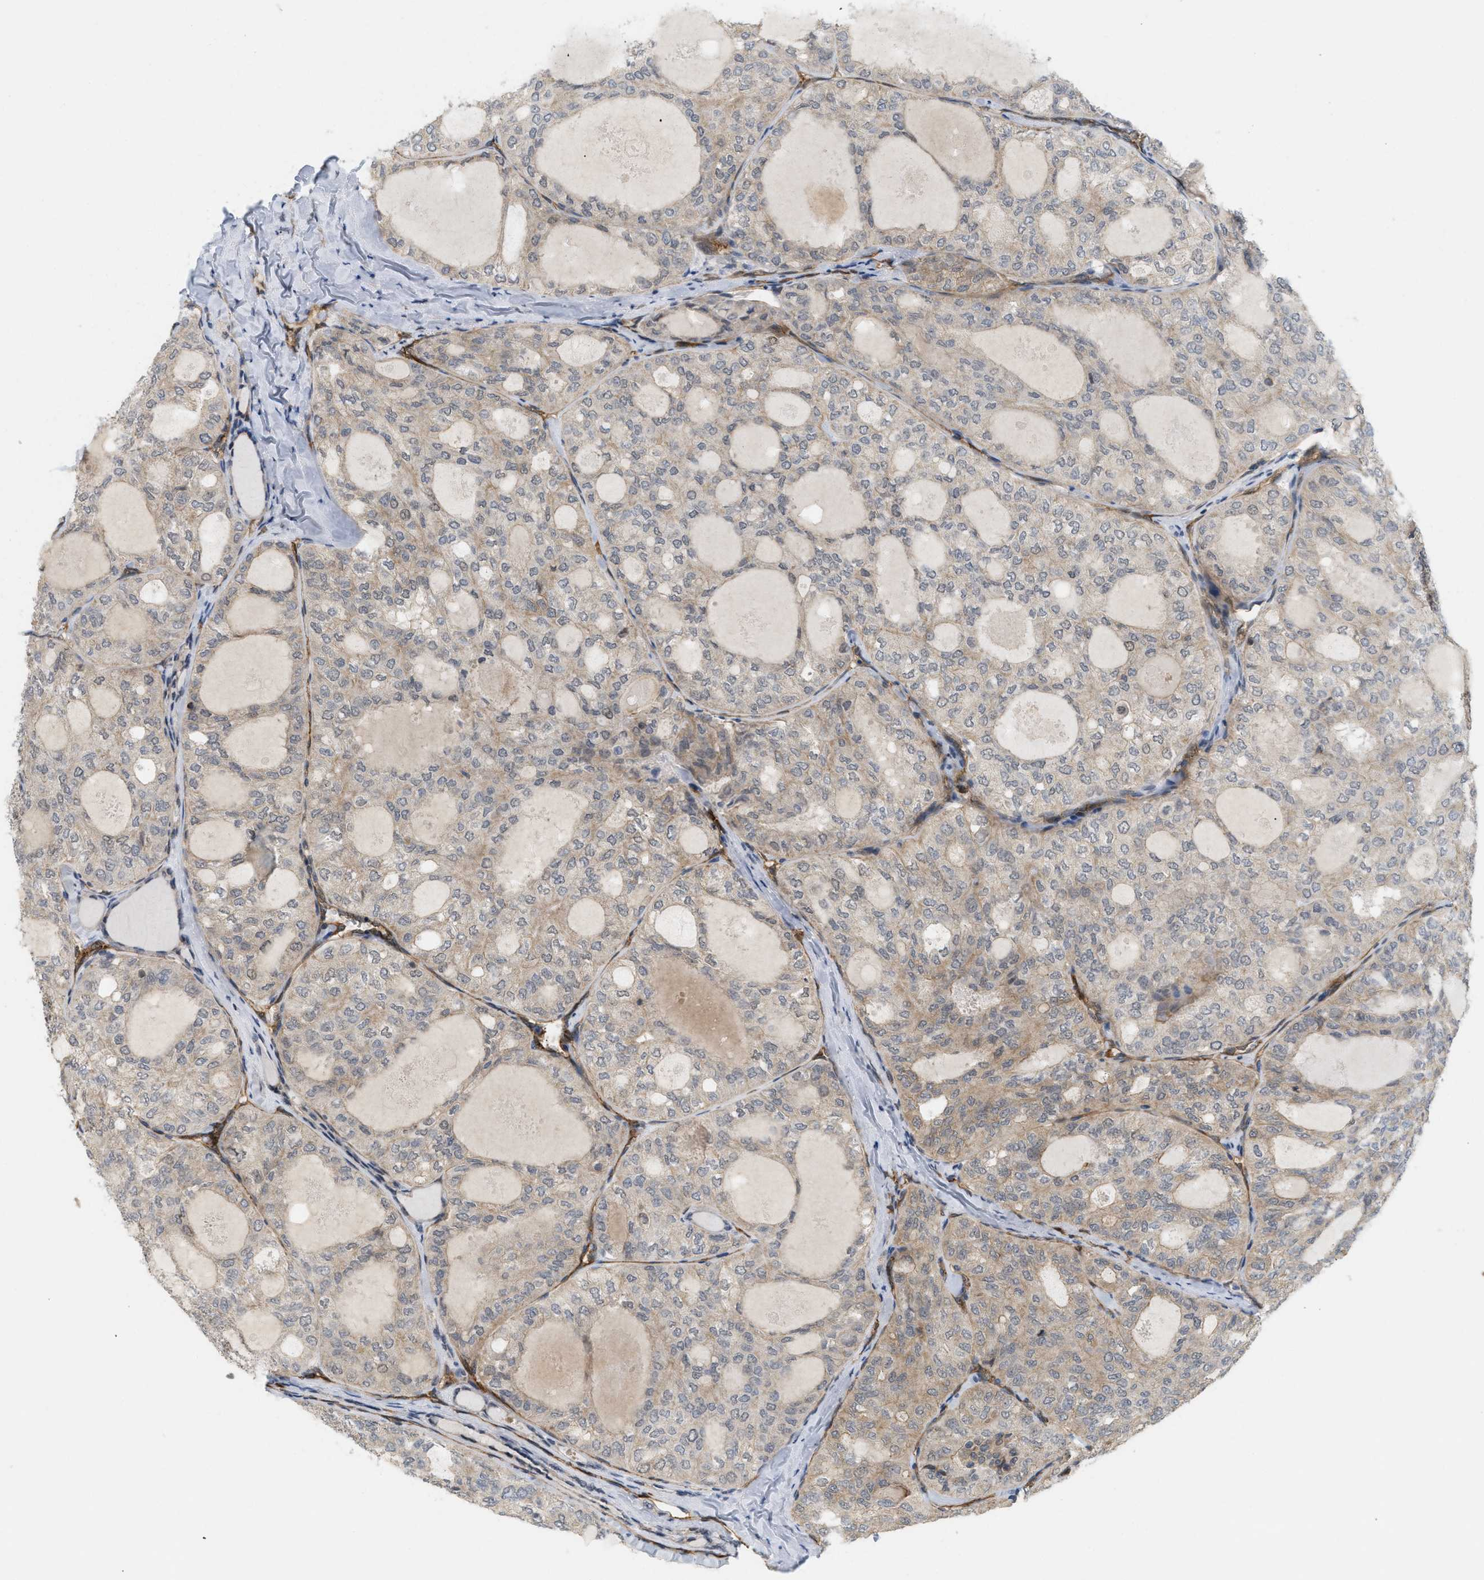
{"staining": {"intensity": "moderate", "quantity": ">75%", "location": "cytoplasmic/membranous"}, "tissue": "thyroid cancer", "cell_type": "Tumor cells", "image_type": "cancer", "snomed": [{"axis": "morphology", "description": "Follicular adenoma carcinoma, NOS"}, {"axis": "topography", "description": "Thyroid gland"}], "caption": "Brown immunohistochemical staining in human thyroid cancer (follicular adenoma carcinoma) reveals moderate cytoplasmic/membranous positivity in approximately >75% of tumor cells.", "gene": "PALMD", "patient": {"sex": "male", "age": 75}}